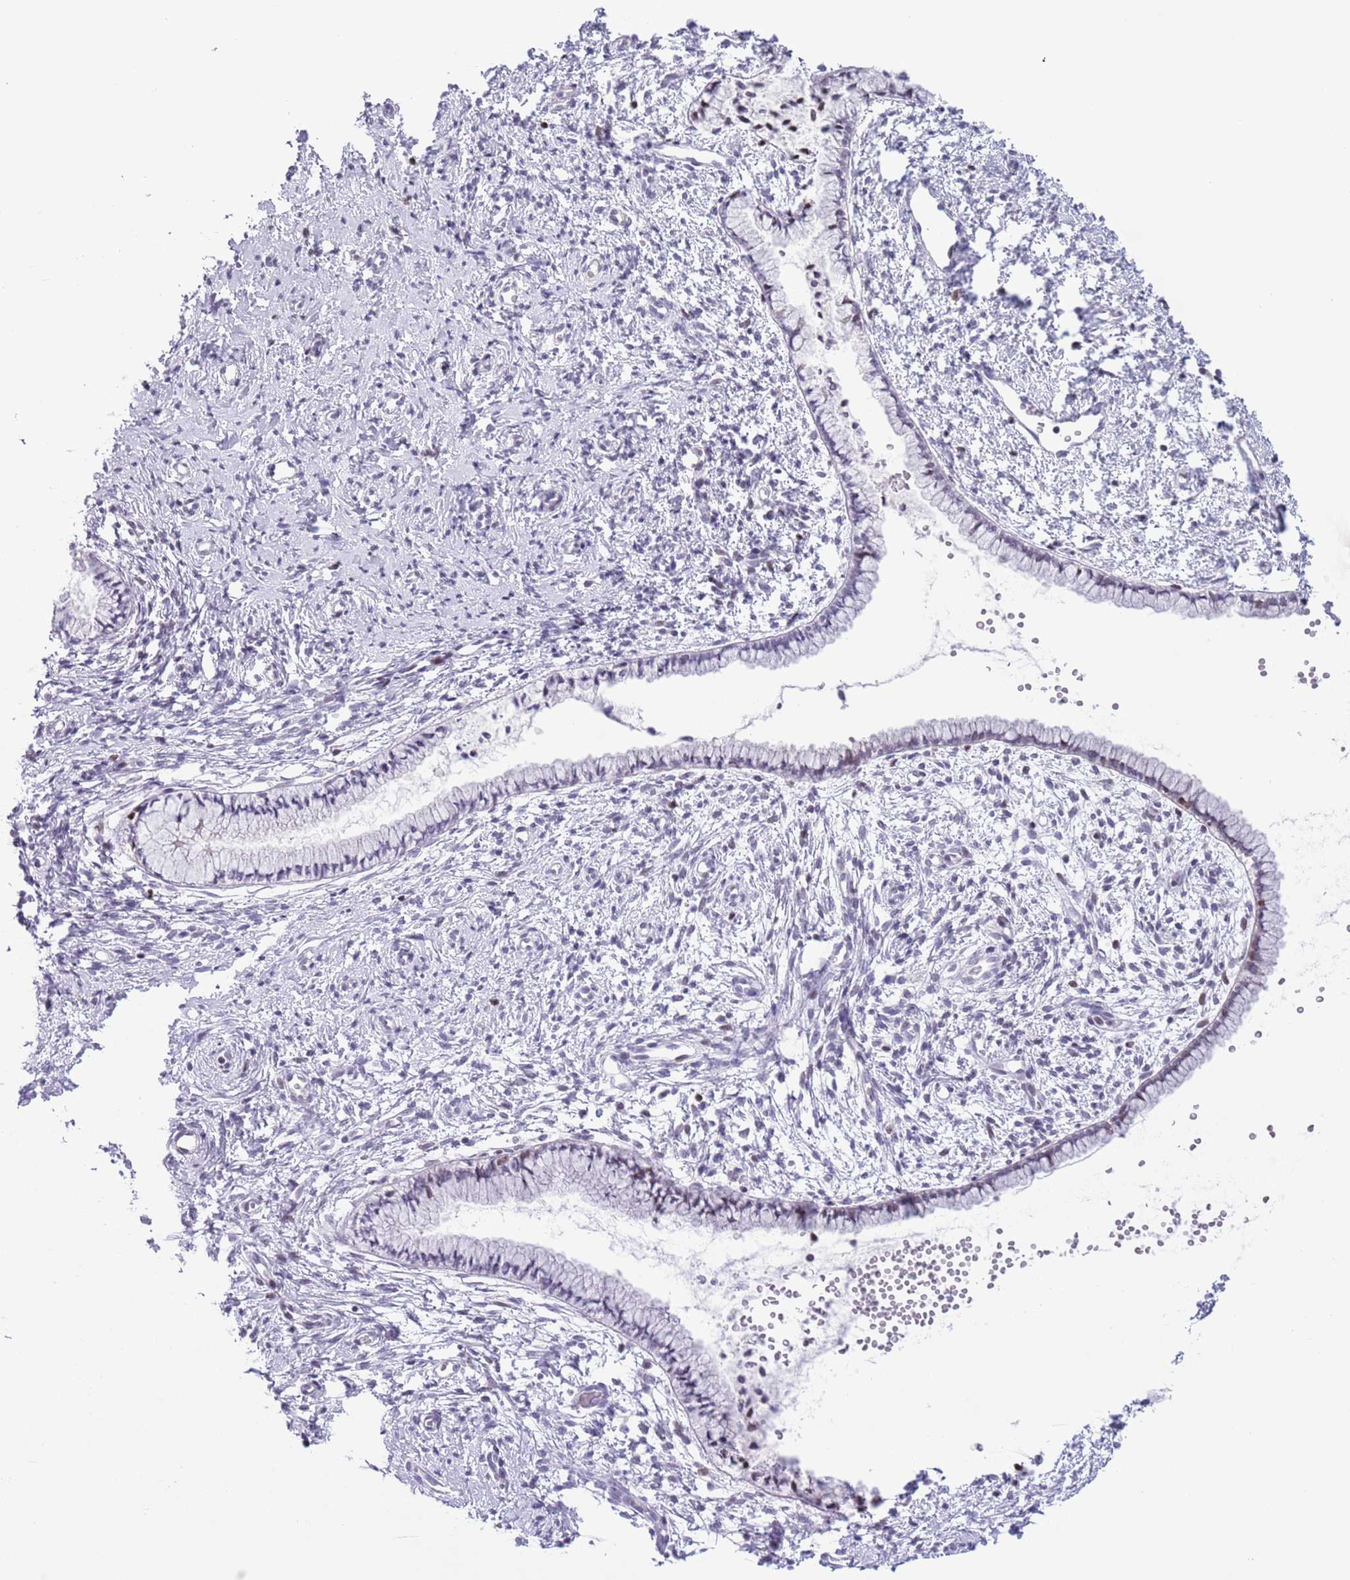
{"staining": {"intensity": "weak", "quantity": "<25%", "location": "nuclear"}, "tissue": "cervix", "cell_type": "Glandular cells", "image_type": "normal", "snomed": [{"axis": "morphology", "description": "Normal tissue, NOS"}, {"axis": "topography", "description": "Cervix"}], "caption": "The histopathology image reveals no significant expression in glandular cells of cervix.", "gene": "MFSD10", "patient": {"sex": "female", "age": 57}}